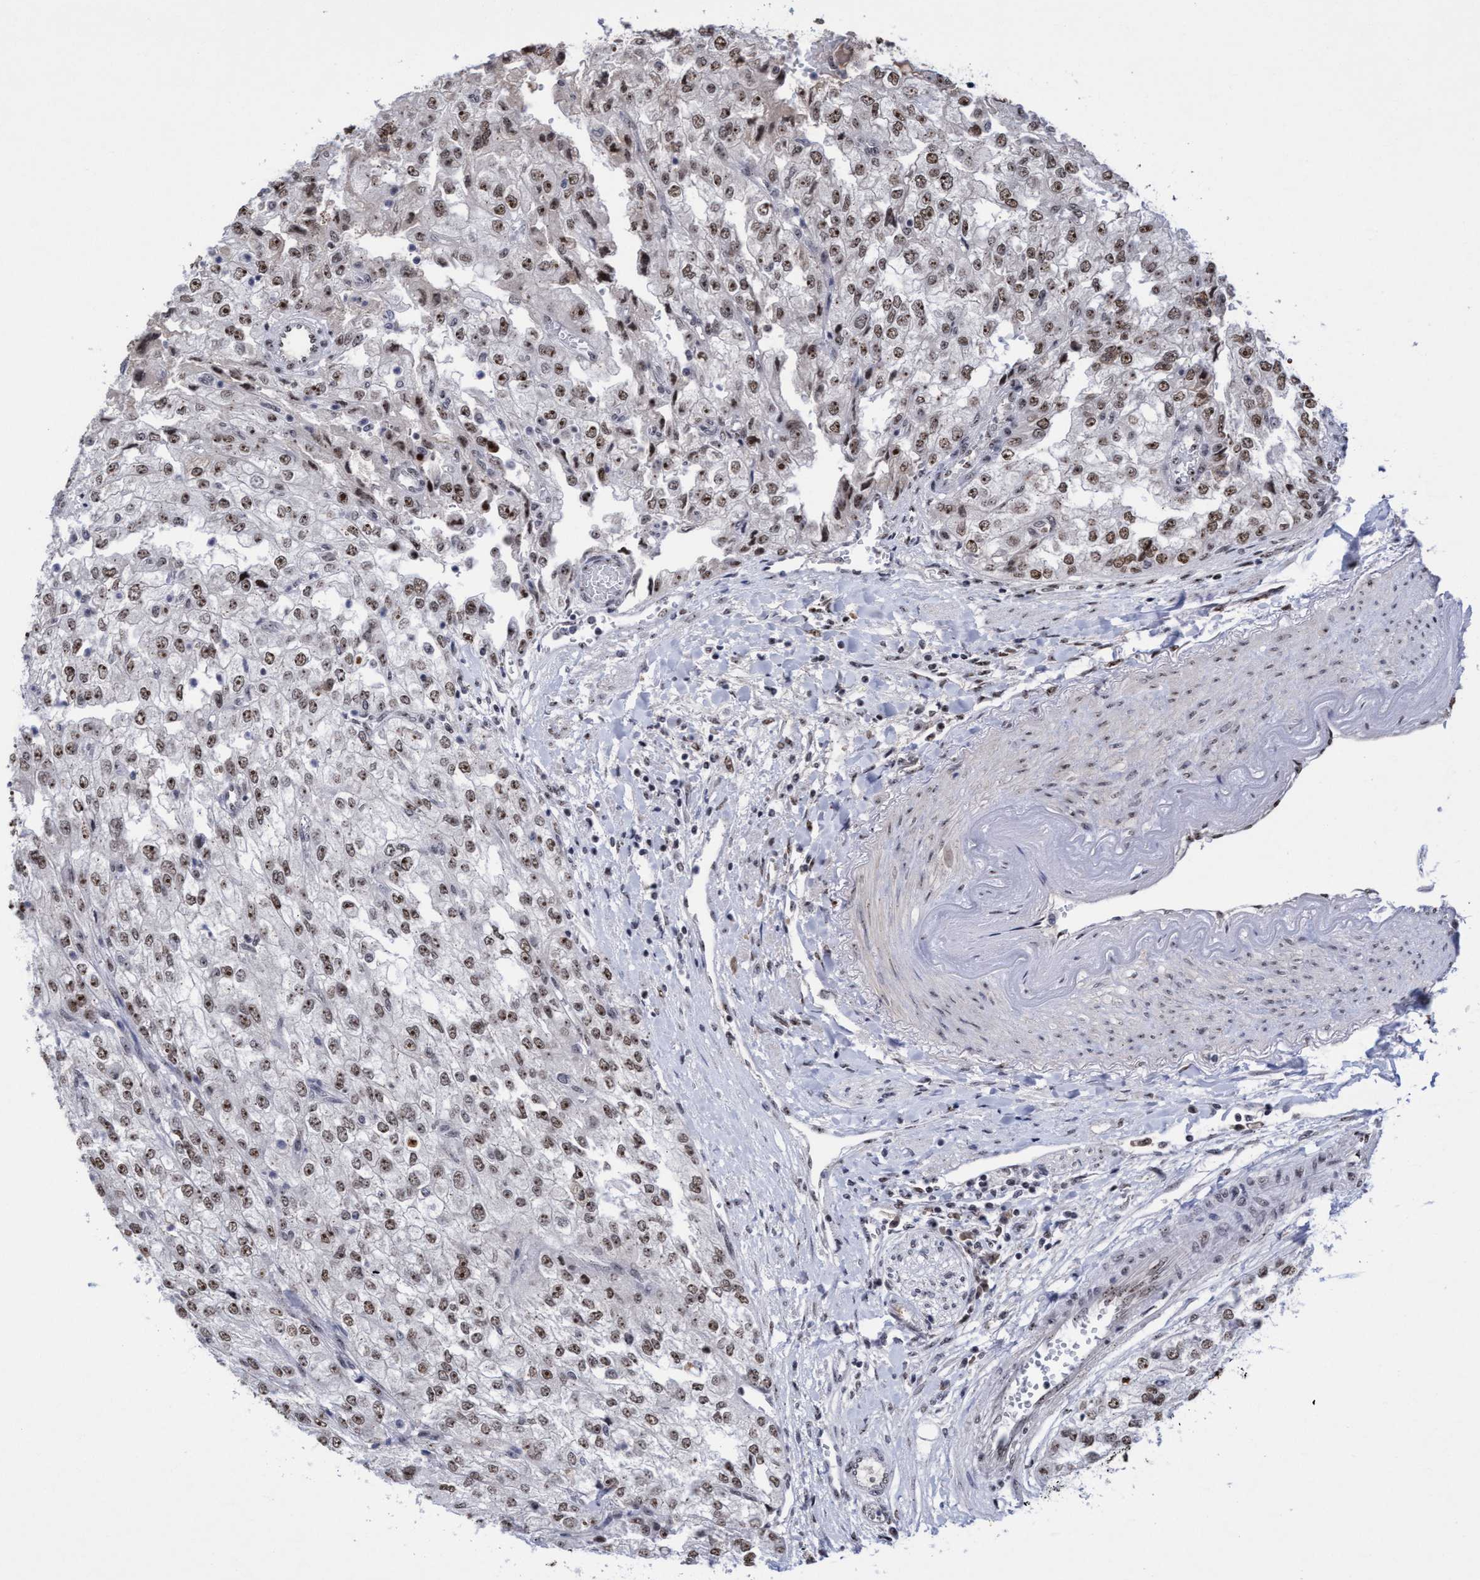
{"staining": {"intensity": "moderate", "quantity": ">75%", "location": "nuclear"}, "tissue": "renal cancer", "cell_type": "Tumor cells", "image_type": "cancer", "snomed": [{"axis": "morphology", "description": "Adenocarcinoma, NOS"}, {"axis": "topography", "description": "Kidney"}], "caption": "Immunohistochemical staining of renal adenocarcinoma exhibits medium levels of moderate nuclear protein staining in approximately >75% of tumor cells. (IHC, brightfield microscopy, high magnification).", "gene": "EFCAB10", "patient": {"sex": "female", "age": 54}}